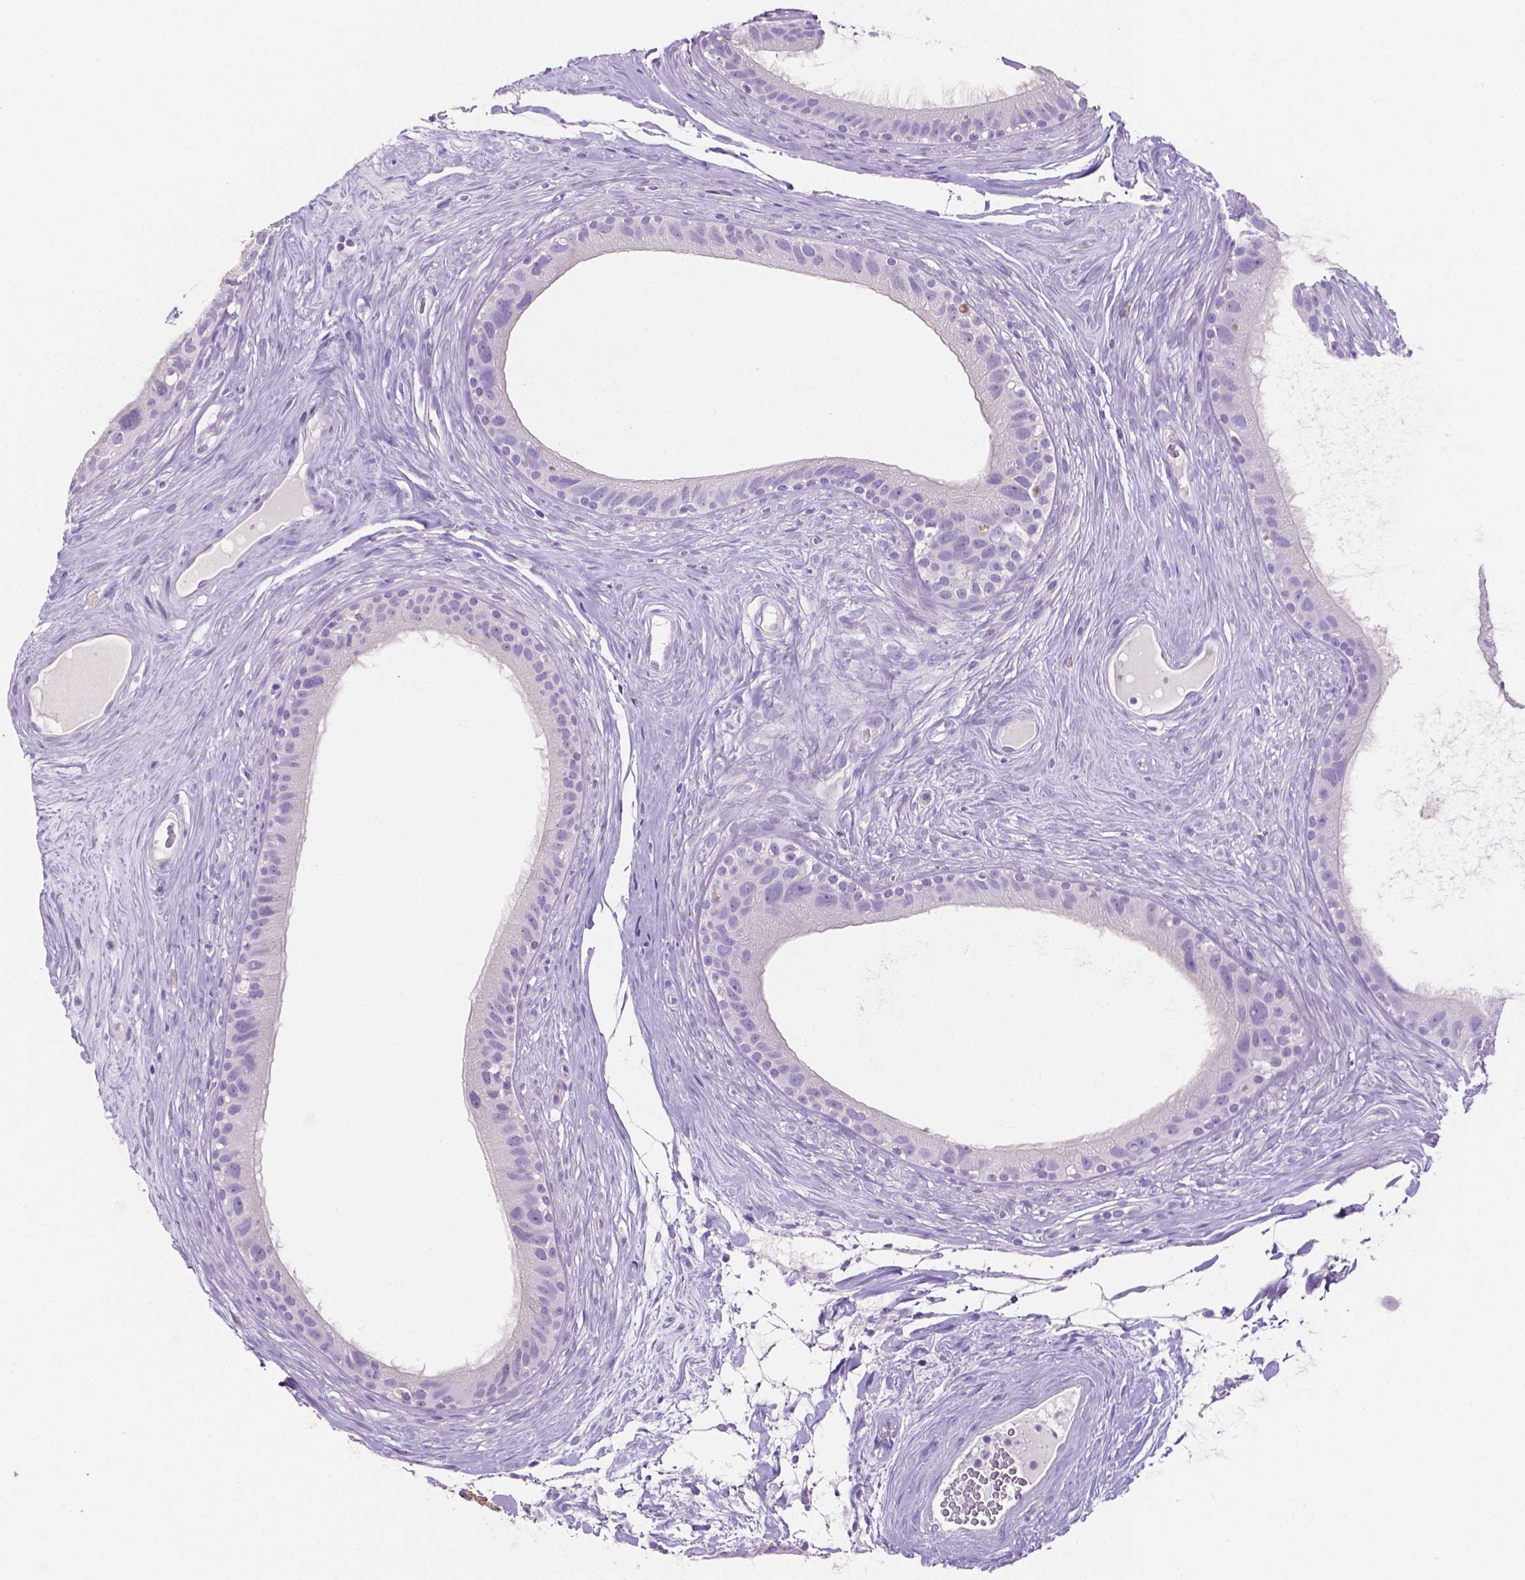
{"staining": {"intensity": "negative", "quantity": "none", "location": "none"}, "tissue": "epididymis", "cell_type": "Glandular cells", "image_type": "normal", "snomed": [{"axis": "morphology", "description": "Normal tissue, NOS"}, {"axis": "topography", "description": "Epididymis"}], "caption": "Photomicrograph shows no protein positivity in glandular cells of normal epididymis.", "gene": "SLC22A2", "patient": {"sex": "male", "age": 59}}